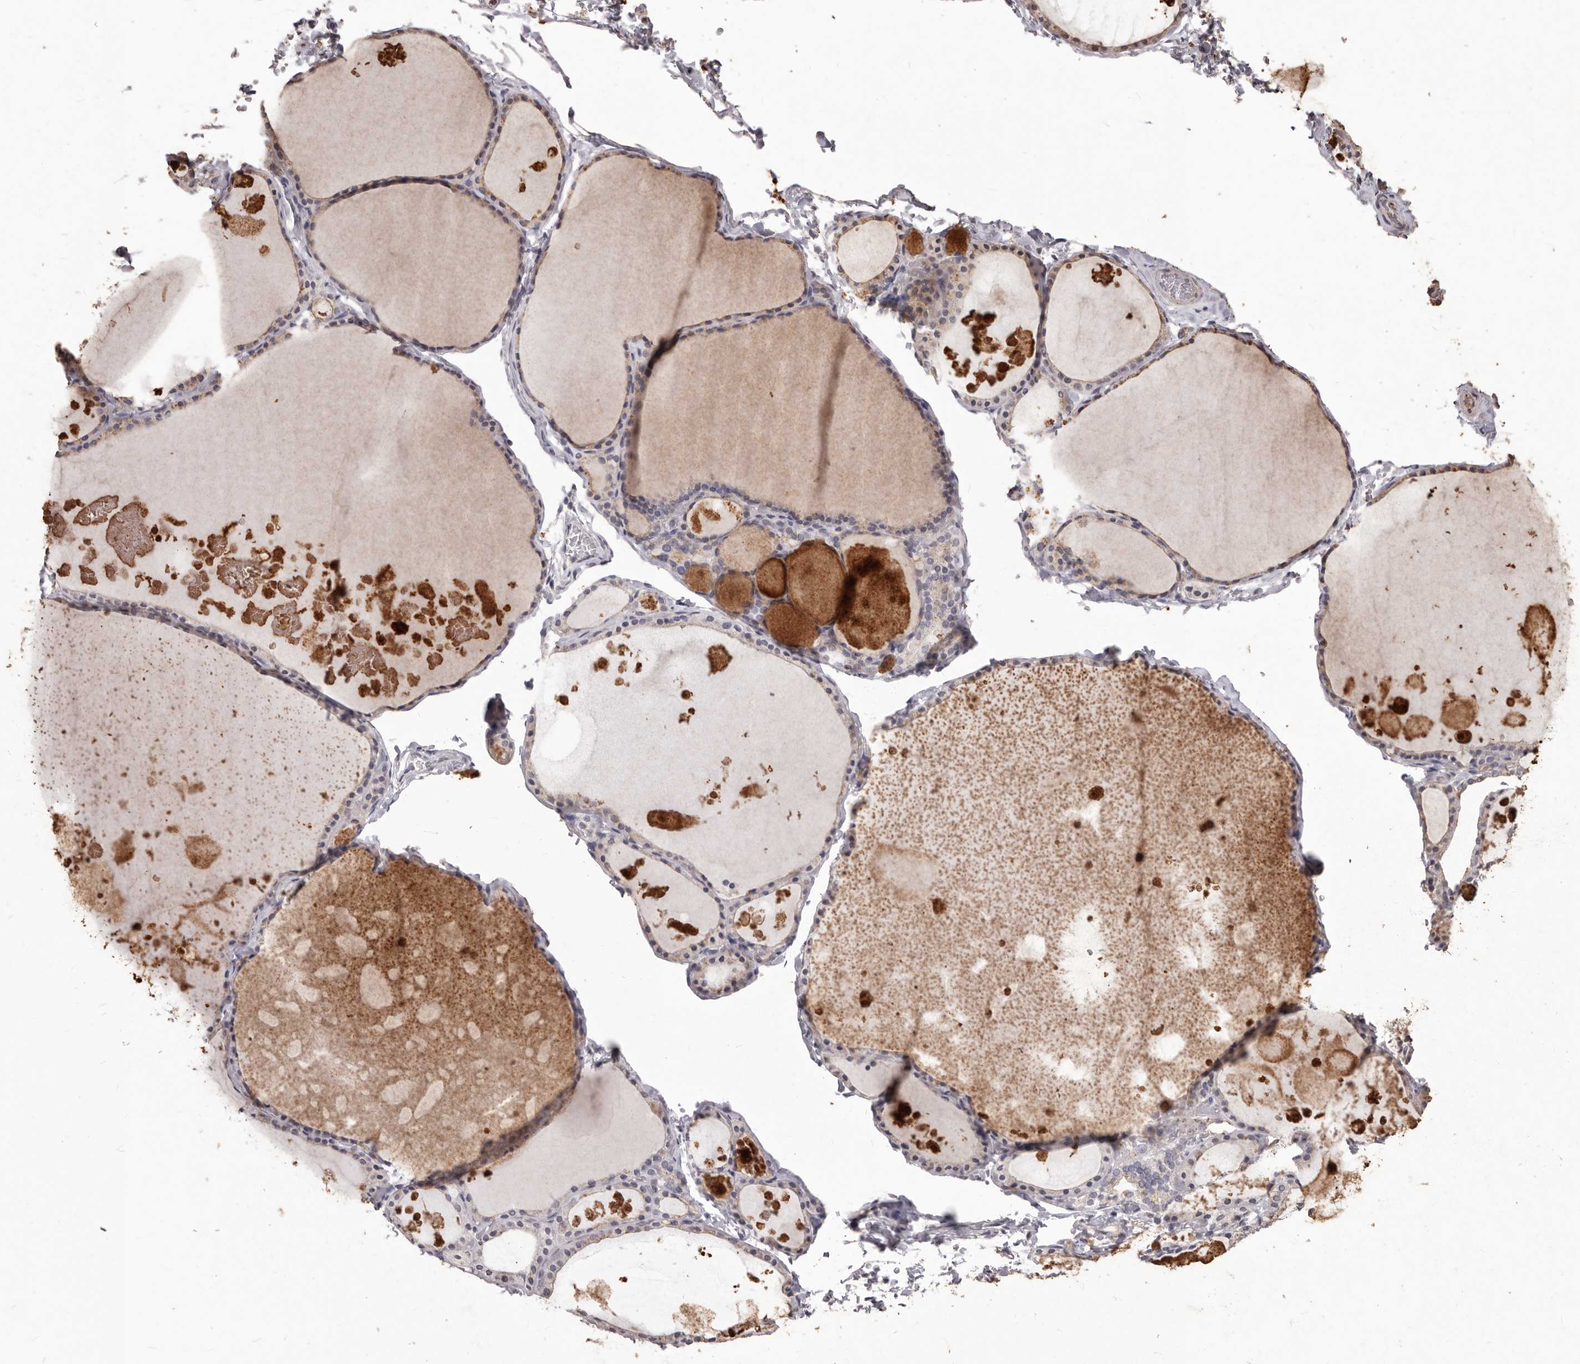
{"staining": {"intensity": "weak", "quantity": "25%-75%", "location": "cytoplasmic/membranous"}, "tissue": "thyroid gland", "cell_type": "Glandular cells", "image_type": "normal", "snomed": [{"axis": "morphology", "description": "Normal tissue, NOS"}, {"axis": "topography", "description": "Thyroid gland"}], "caption": "Weak cytoplasmic/membranous expression for a protein is seen in about 25%-75% of glandular cells of benign thyroid gland using immunohistochemistry.", "gene": "PRSS27", "patient": {"sex": "male", "age": 56}}